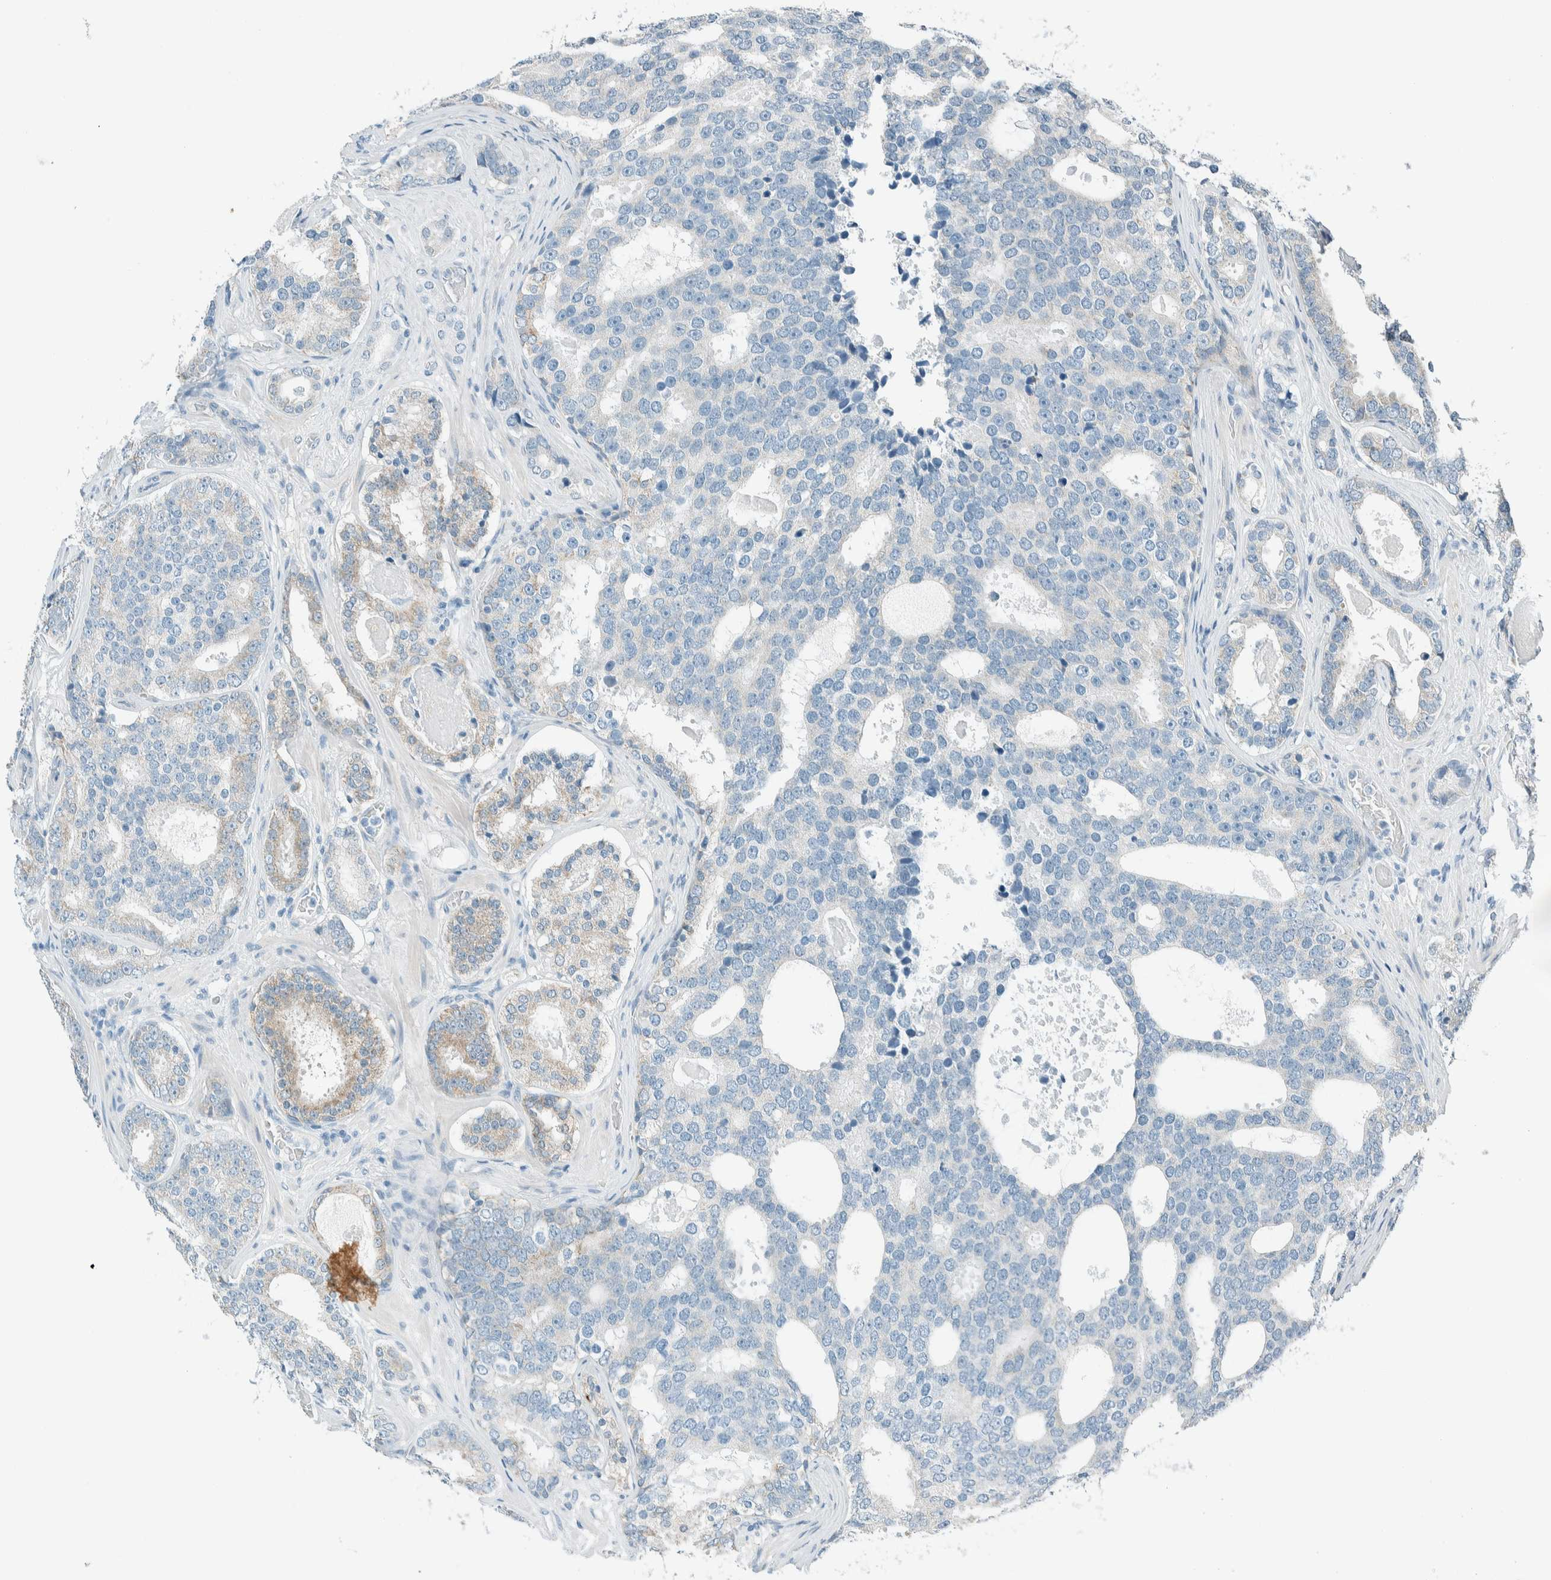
{"staining": {"intensity": "weak", "quantity": "<25%", "location": "cytoplasmic/membranous"}, "tissue": "prostate cancer", "cell_type": "Tumor cells", "image_type": "cancer", "snomed": [{"axis": "morphology", "description": "Adenocarcinoma, High grade"}, {"axis": "topography", "description": "Prostate"}], "caption": "This is an IHC micrograph of human prostate adenocarcinoma (high-grade). There is no staining in tumor cells.", "gene": "ALDH7A1", "patient": {"sex": "male", "age": 60}}